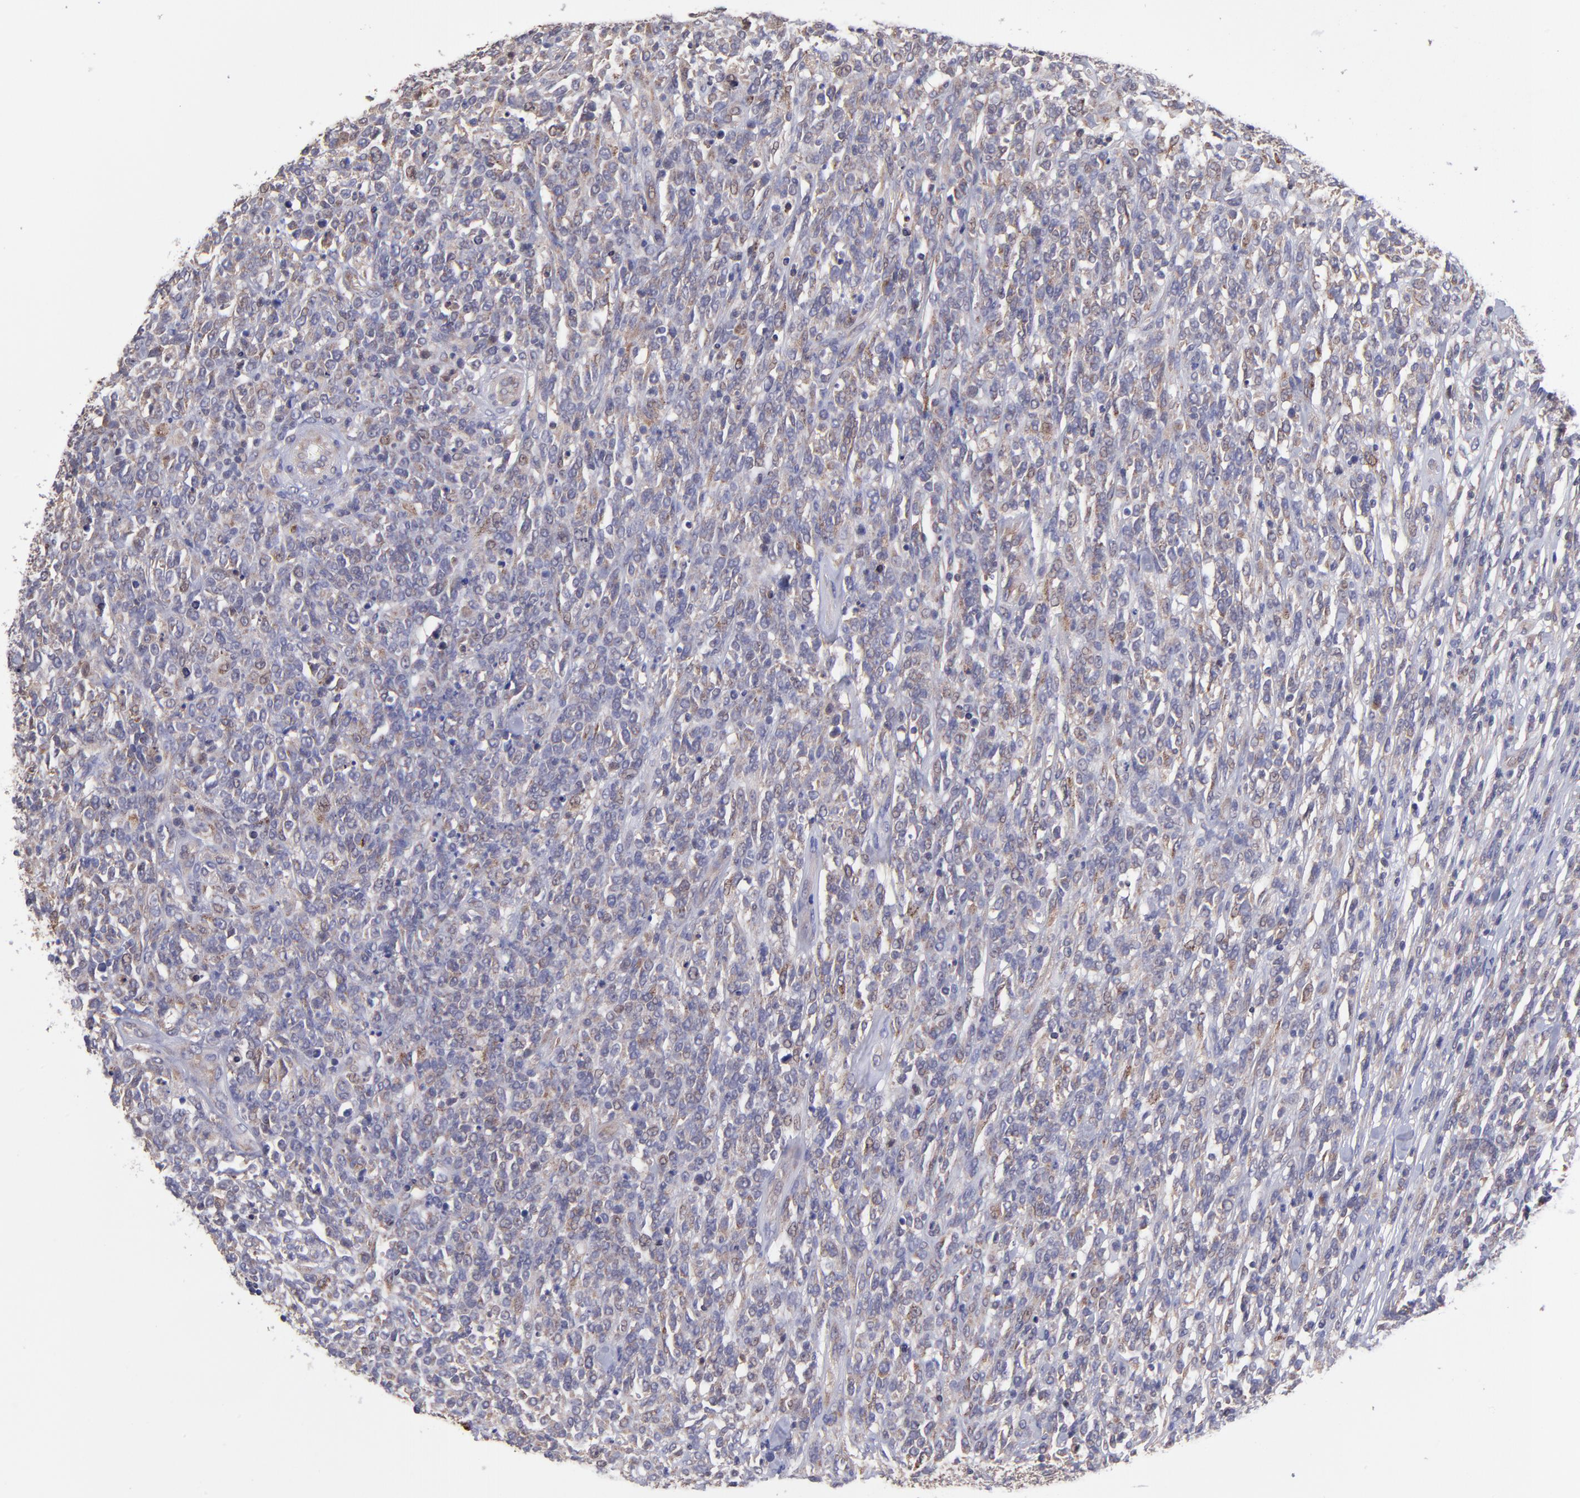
{"staining": {"intensity": "negative", "quantity": "none", "location": "none"}, "tissue": "lymphoma", "cell_type": "Tumor cells", "image_type": "cancer", "snomed": [{"axis": "morphology", "description": "Malignant lymphoma, non-Hodgkin's type, High grade"}, {"axis": "topography", "description": "Lymph node"}], "caption": "High power microscopy photomicrograph of an IHC micrograph of lymphoma, revealing no significant positivity in tumor cells.", "gene": "NSF", "patient": {"sex": "female", "age": 73}}